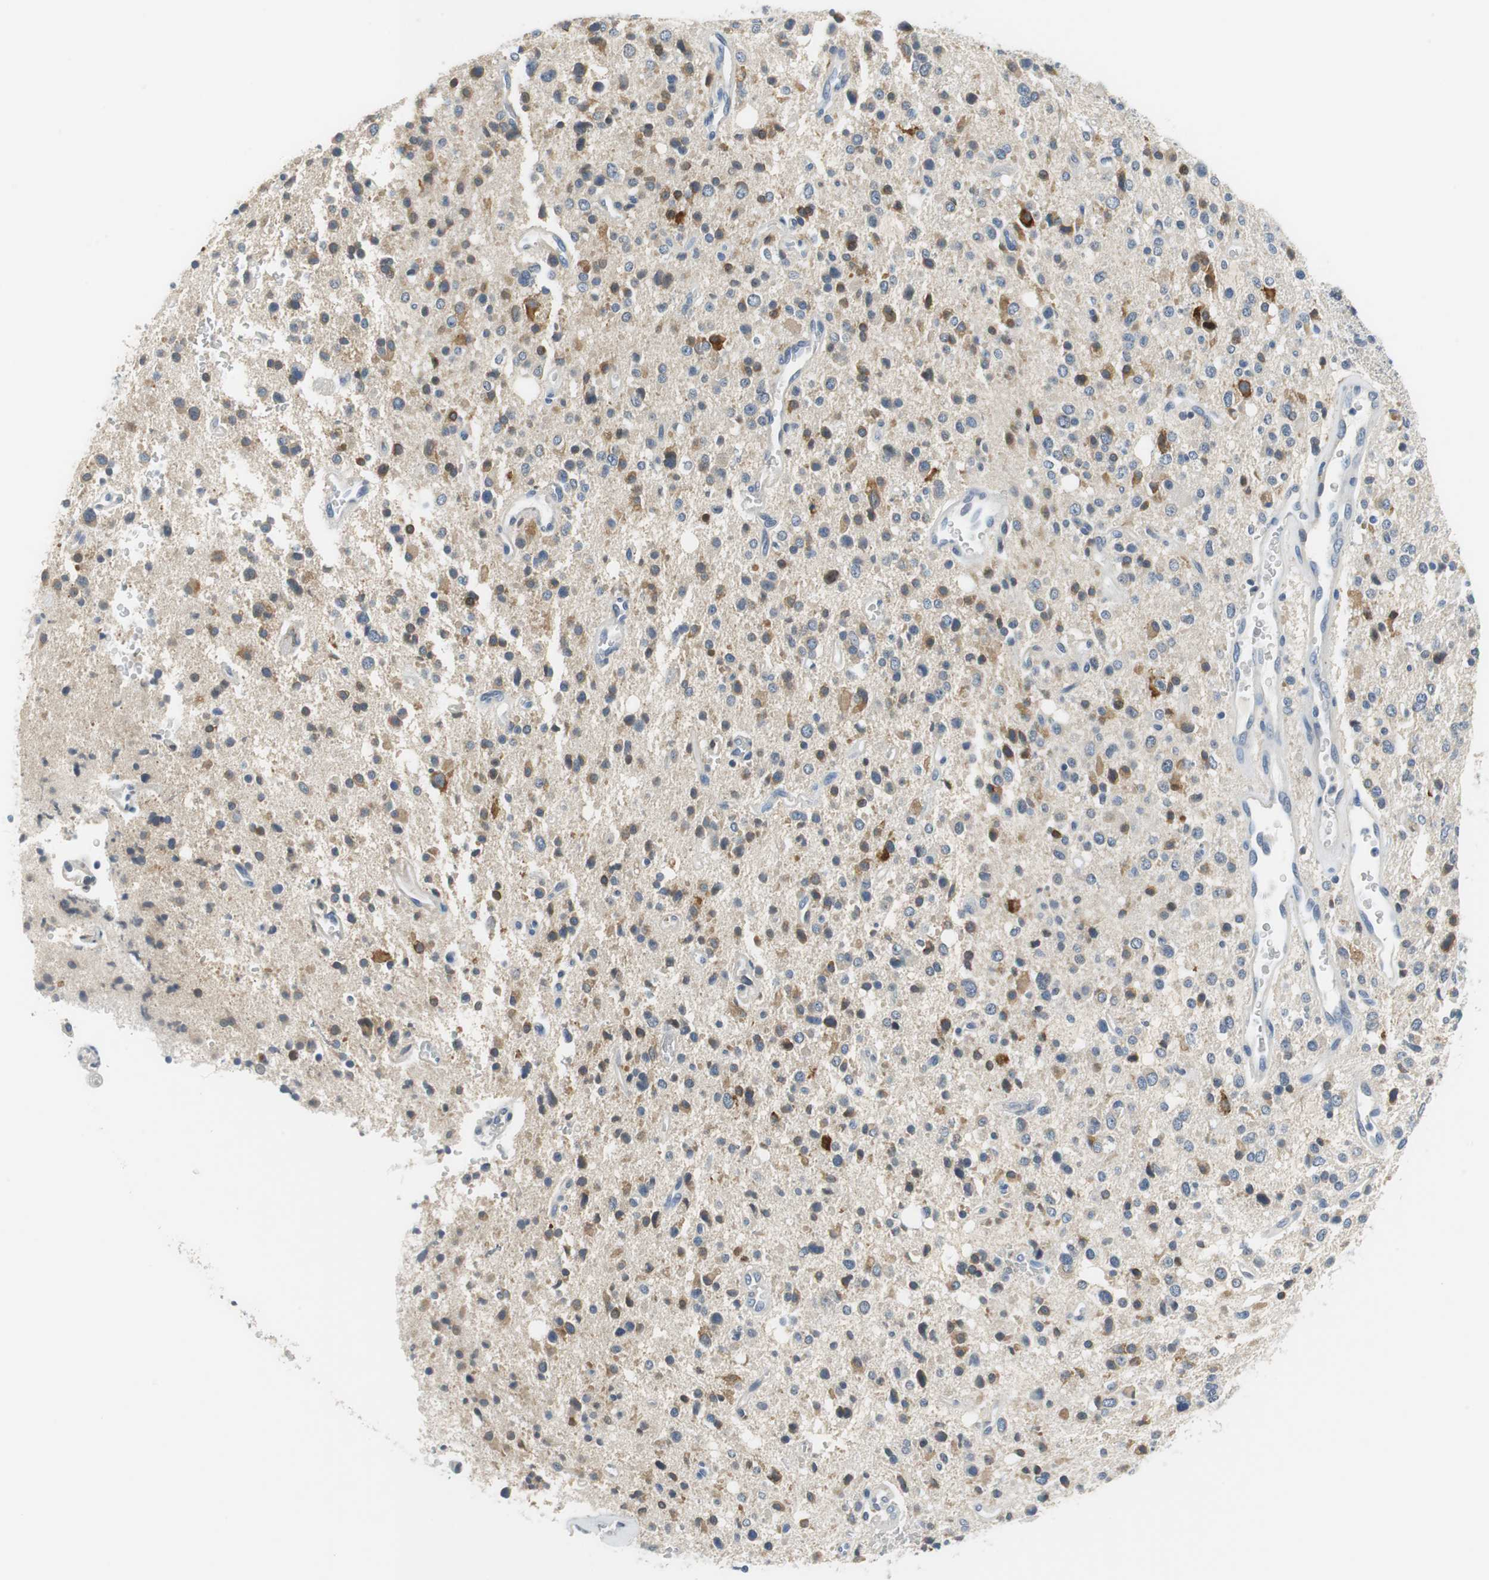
{"staining": {"intensity": "moderate", "quantity": "<25%", "location": "cytoplasmic/membranous"}, "tissue": "glioma", "cell_type": "Tumor cells", "image_type": "cancer", "snomed": [{"axis": "morphology", "description": "Glioma, malignant, High grade"}, {"axis": "topography", "description": "Brain"}], "caption": "Immunohistochemistry (IHC) micrograph of glioma stained for a protein (brown), which demonstrates low levels of moderate cytoplasmic/membranous staining in approximately <25% of tumor cells.", "gene": "GLCCI1", "patient": {"sex": "male", "age": 47}}